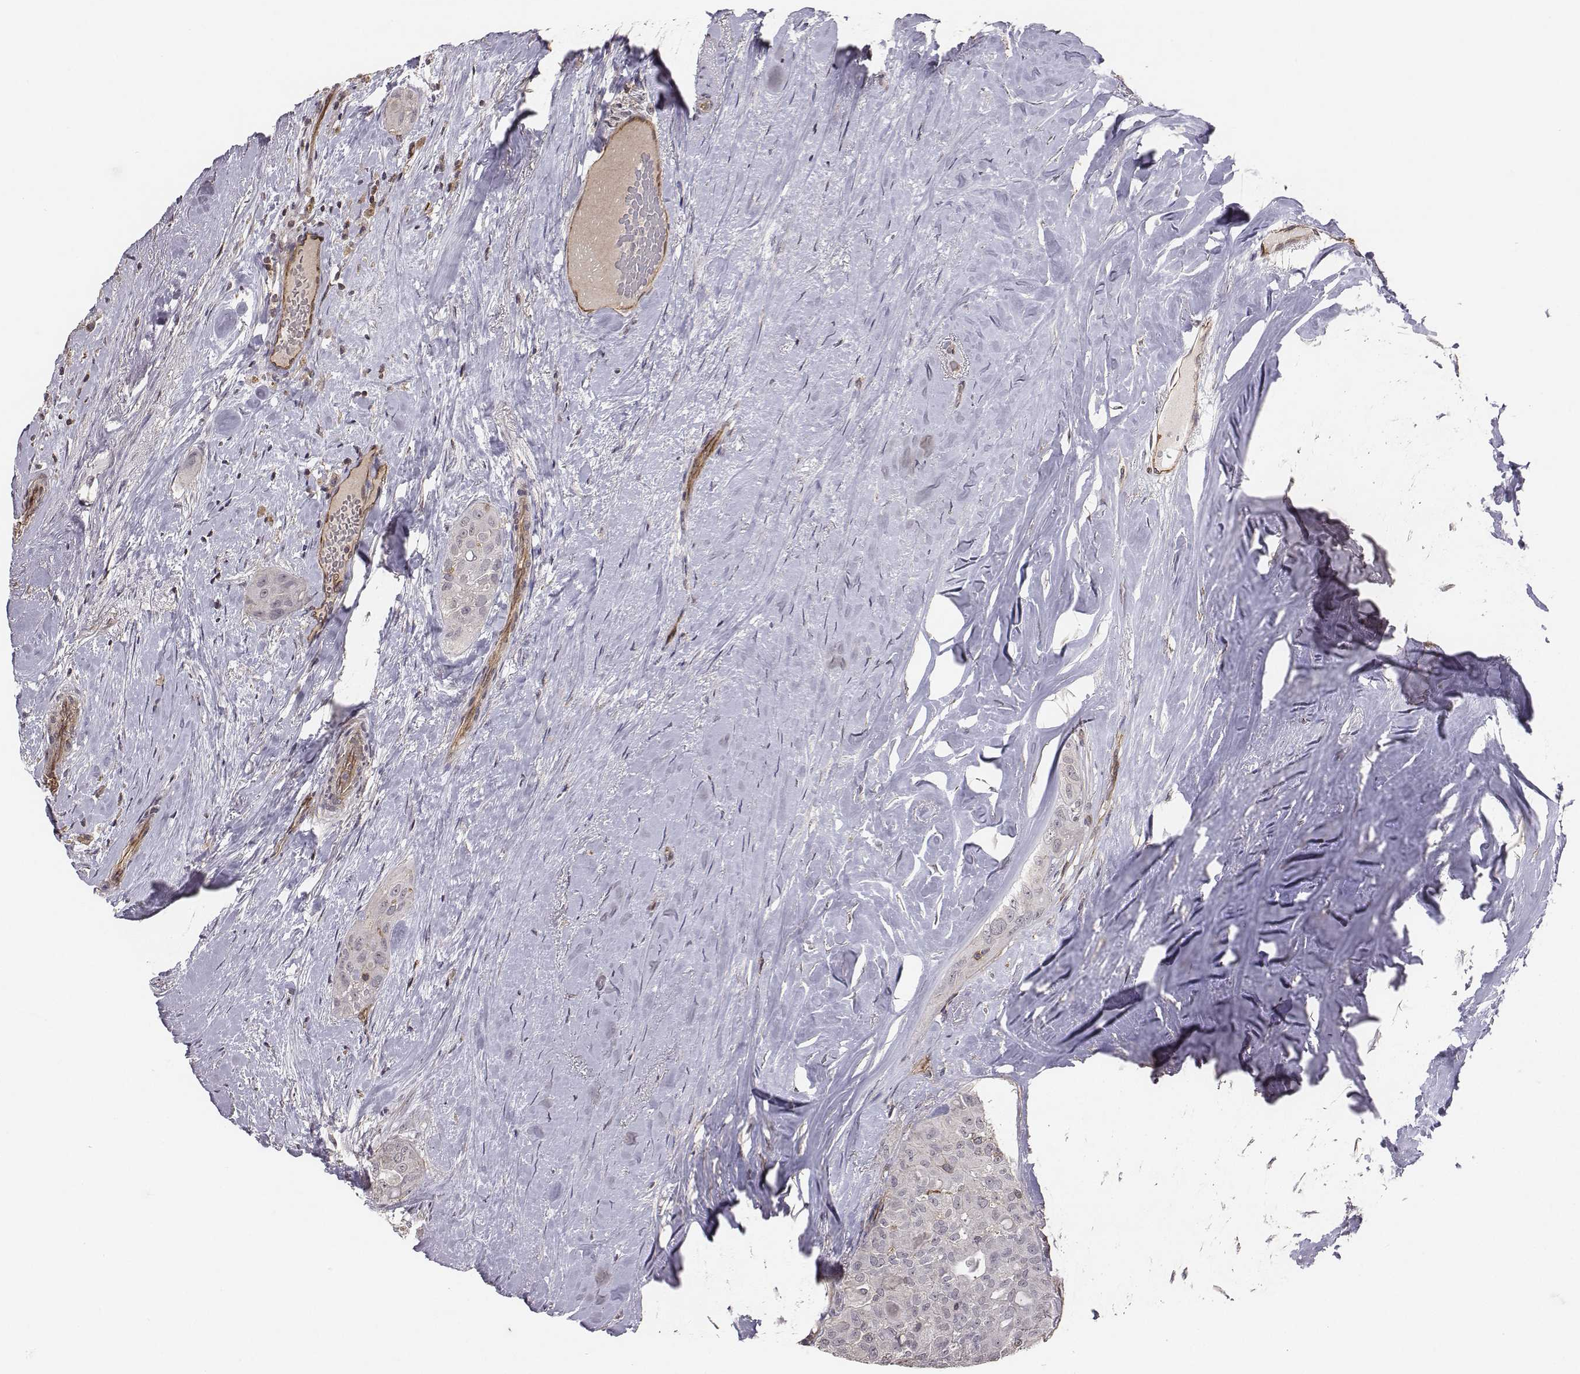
{"staining": {"intensity": "negative", "quantity": "none", "location": "none"}, "tissue": "thyroid cancer", "cell_type": "Tumor cells", "image_type": "cancer", "snomed": [{"axis": "morphology", "description": "Follicular adenoma carcinoma, NOS"}, {"axis": "topography", "description": "Thyroid gland"}], "caption": "A histopathology image of human thyroid cancer is negative for staining in tumor cells.", "gene": "PTPRG", "patient": {"sex": "male", "age": 75}}